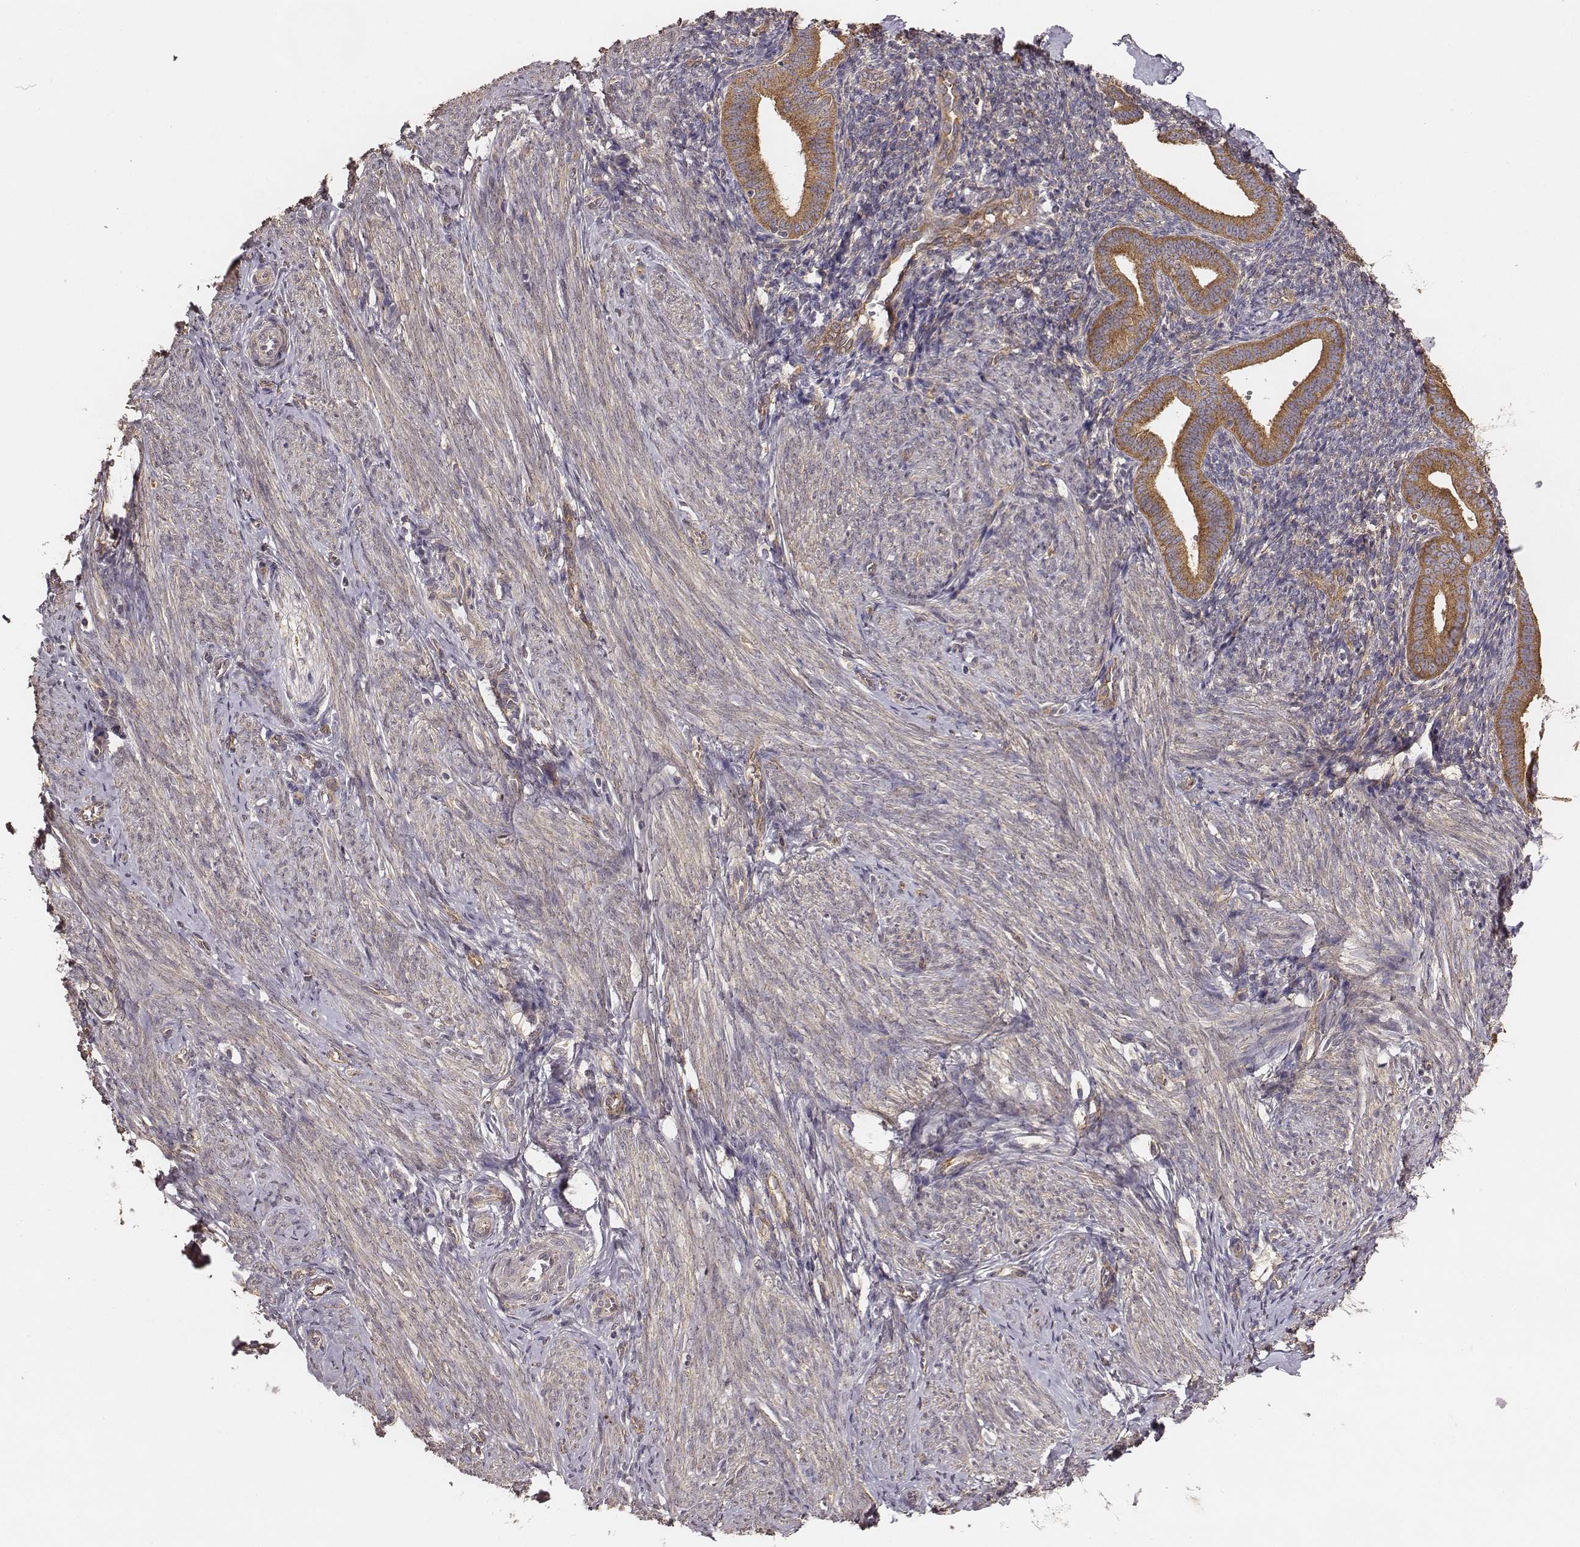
{"staining": {"intensity": "negative", "quantity": "none", "location": "none"}, "tissue": "endometrium", "cell_type": "Cells in endometrial stroma", "image_type": "normal", "snomed": [{"axis": "morphology", "description": "Normal tissue, NOS"}, {"axis": "topography", "description": "Endometrium"}], "caption": "A high-resolution image shows IHC staining of benign endometrium, which reveals no significant positivity in cells in endometrial stroma. (Immunohistochemistry, brightfield microscopy, high magnification).", "gene": "VPS26A", "patient": {"sex": "female", "age": 40}}